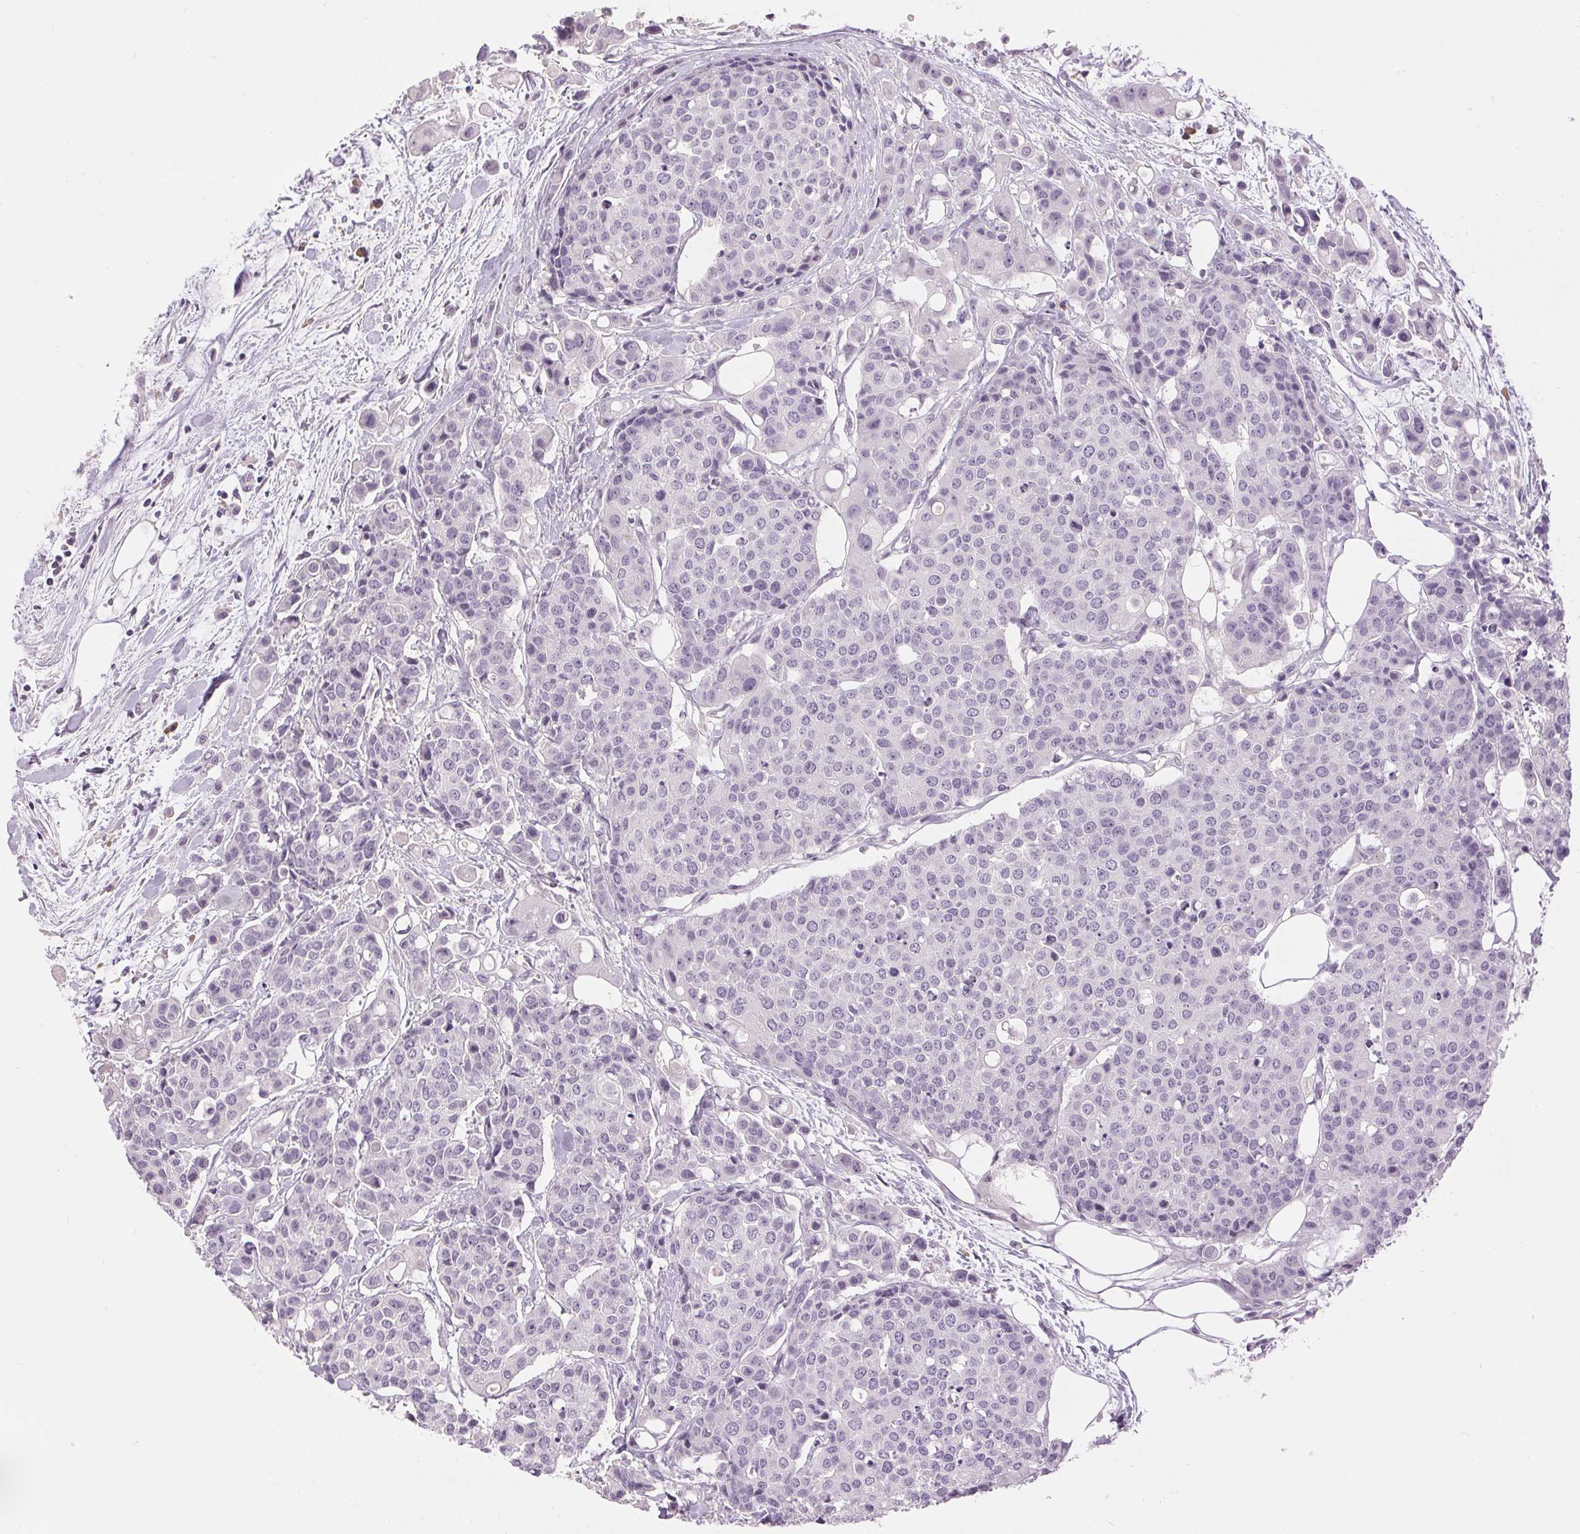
{"staining": {"intensity": "negative", "quantity": "none", "location": "none"}, "tissue": "carcinoid", "cell_type": "Tumor cells", "image_type": "cancer", "snomed": [{"axis": "morphology", "description": "Carcinoid, malignant, NOS"}, {"axis": "topography", "description": "Colon"}], "caption": "IHC histopathology image of neoplastic tissue: carcinoid (malignant) stained with DAB (3,3'-diaminobenzidine) reveals no significant protein positivity in tumor cells.", "gene": "DSG3", "patient": {"sex": "male", "age": 81}}